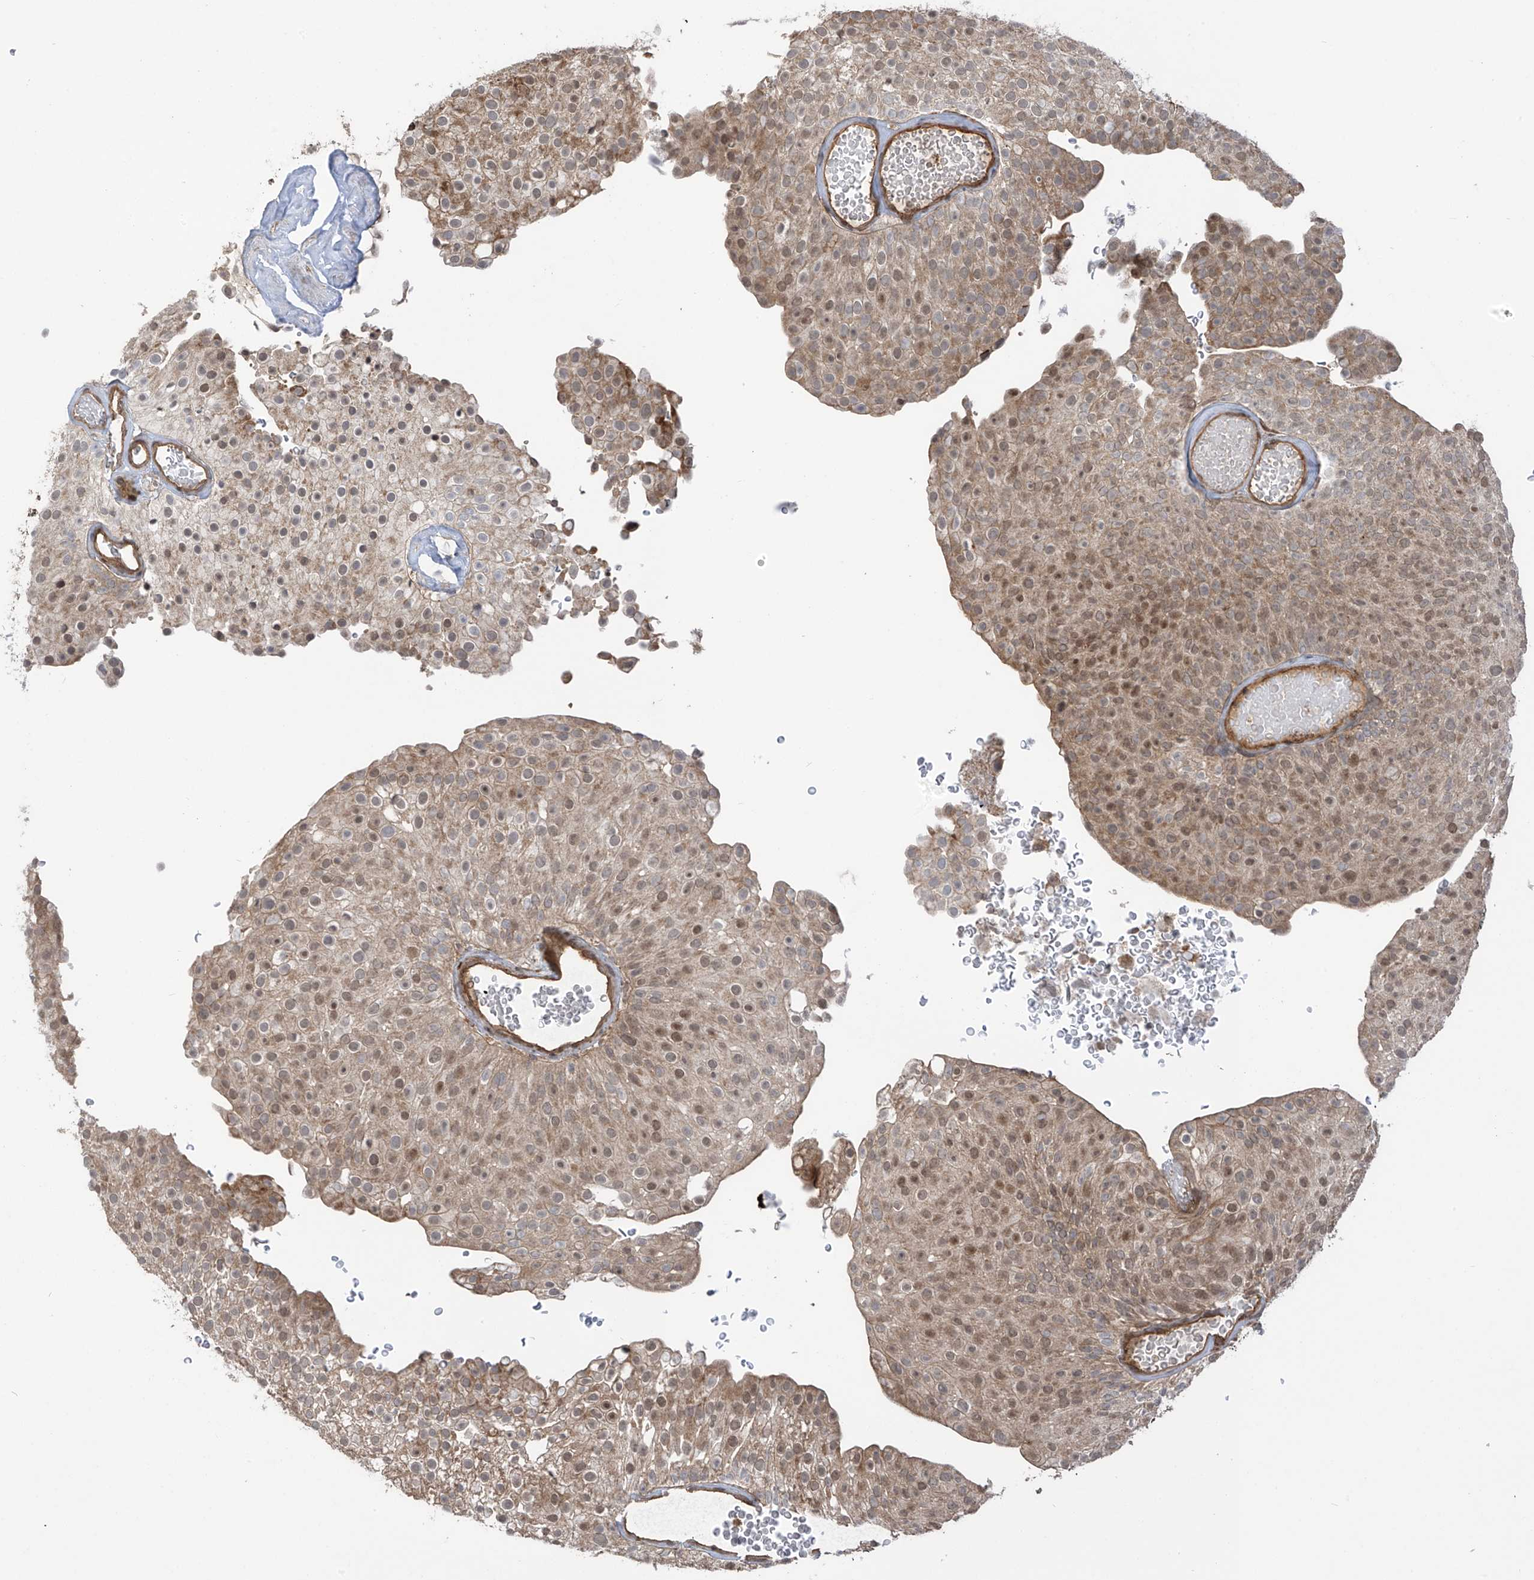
{"staining": {"intensity": "moderate", "quantity": ">75%", "location": "cytoplasmic/membranous,nuclear"}, "tissue": "urothelial cancer", "cell_type": "Tumor cells", "image_type": "cancer", "snomed": [{"axis": "morphology", "description": "Urothelial carcinoma, Low grade"}, {"axis": "topography", "description": "Urinary bladder"}], "caption": "This micrograph displays immunohistochemistry staining of human low-grade urothelial carcinoma, with medium moderate cytoplasmic/membranous and nuclear positivity in approximately >75% of tumor cells.", "gene": "ATAD2B", "patient": {"sex": "male", "age": 78}}